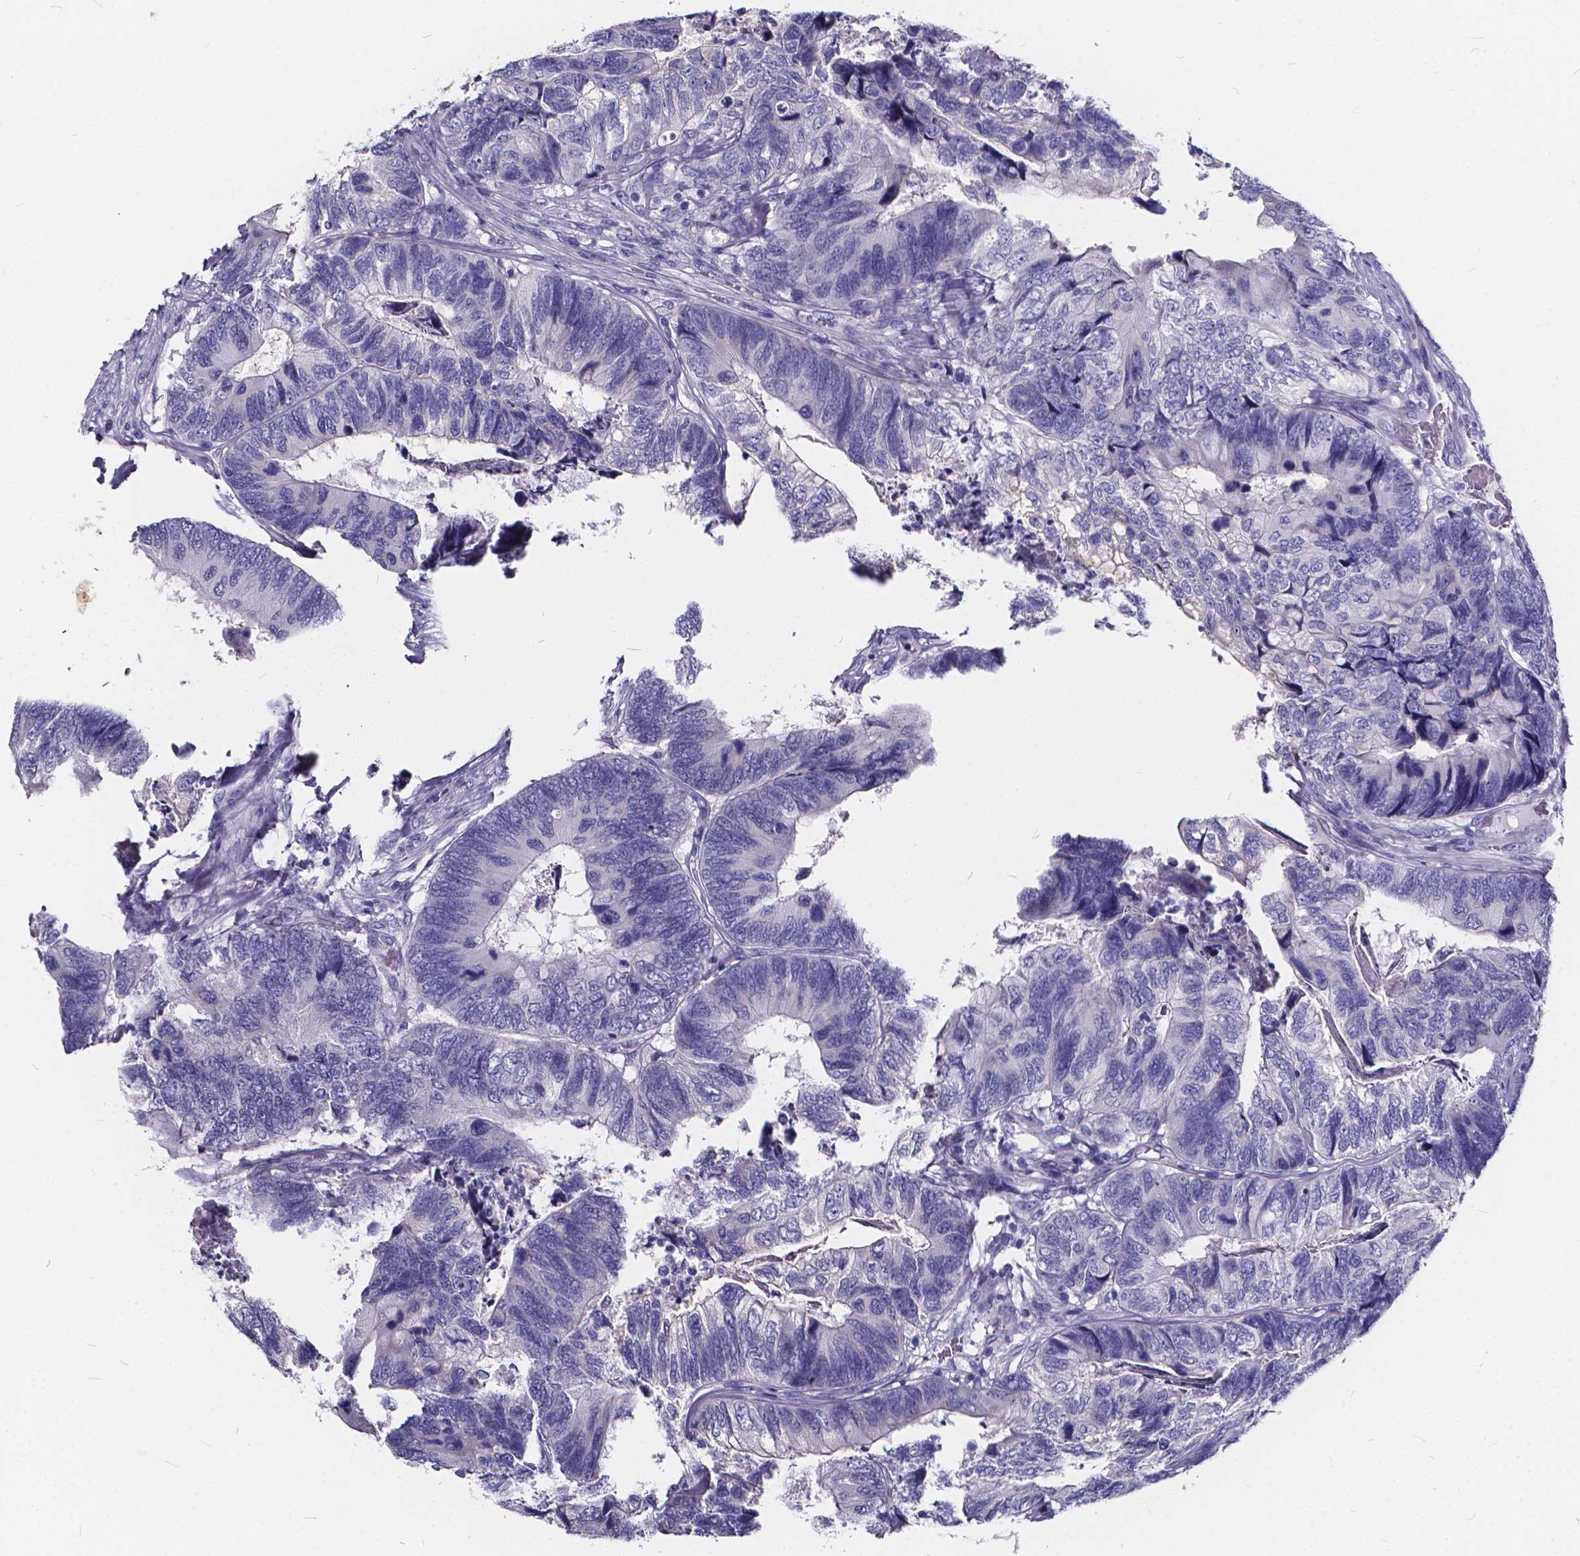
{"staining": {"intensity": "negative", "quantity": "none", "location": "none"}, "tissue": "colorectal cancer", "cell_type": "Tumor cells", "image_type": "cancer", "snomed": [{"axis": "morphology", "description": "Adenocarcinoma, NOS"}, {"axis": "topography", "description": "Colon"}], "caption": "This photomicrograph is of colorectal cancer (adenocarcinoma) stained with immunohistochemistry (IHC) to label a protein in brown with the nuclei are counter-stained blue. There is no positivity in tumor cells.", "gene": "SPEF2", "patient": {"sex": "female", "age": 67}}